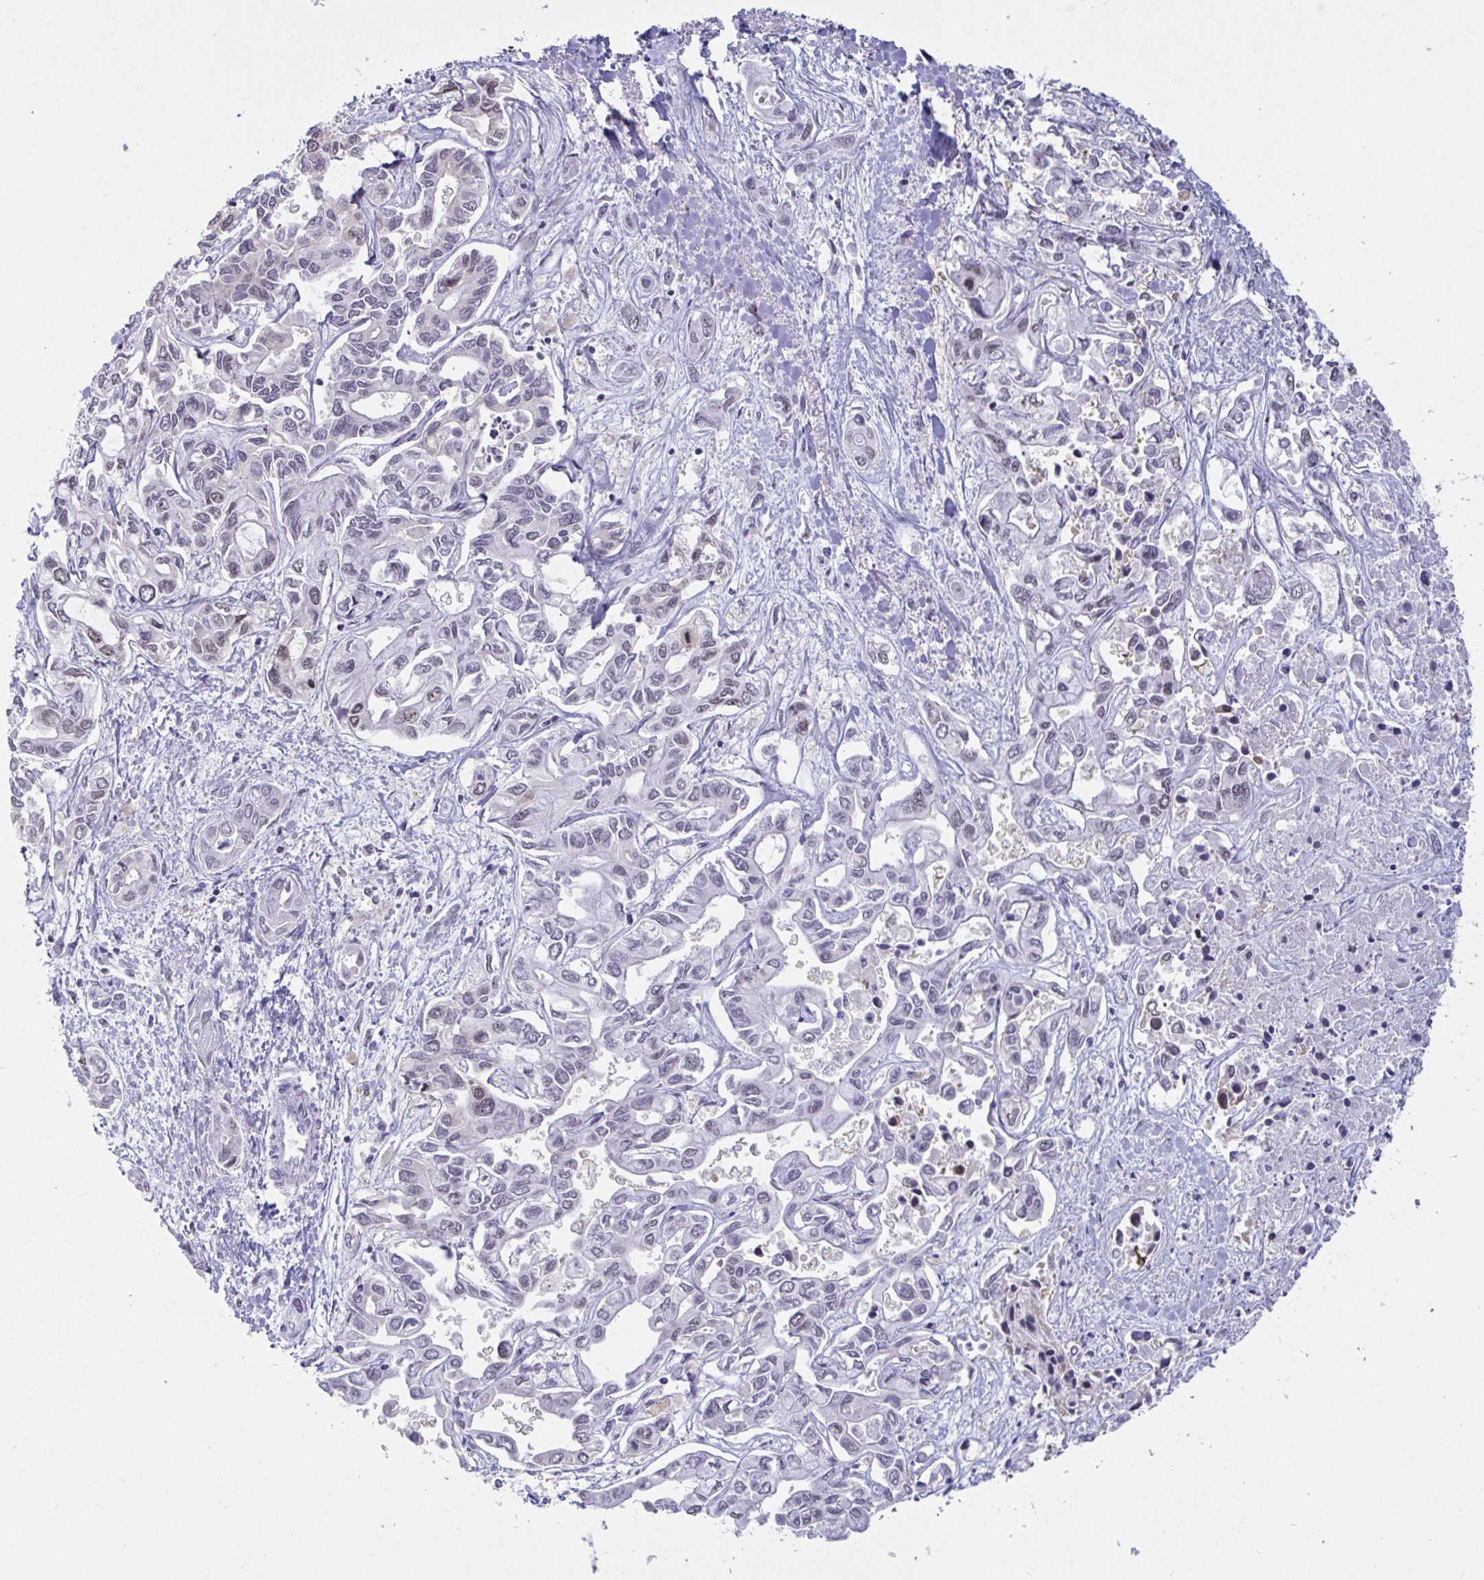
{"staining": {"intensity": "weak", "quantity": "<25%", "location": "nuclear"}, "tissue": "liver cancer", "cell_type": "Tumor cells", "image_type": "cancer", "snomed": [{"axis": "morphology", "description": "Cholangiocarcinoma"}, {"axis": "topography", "description": "Liver"}], "caption": "Tumor cells are negative for brown protein staining in liver cancer.", "gene": "SUPT16H", "patient": {"sex": "female", "age": 64}}